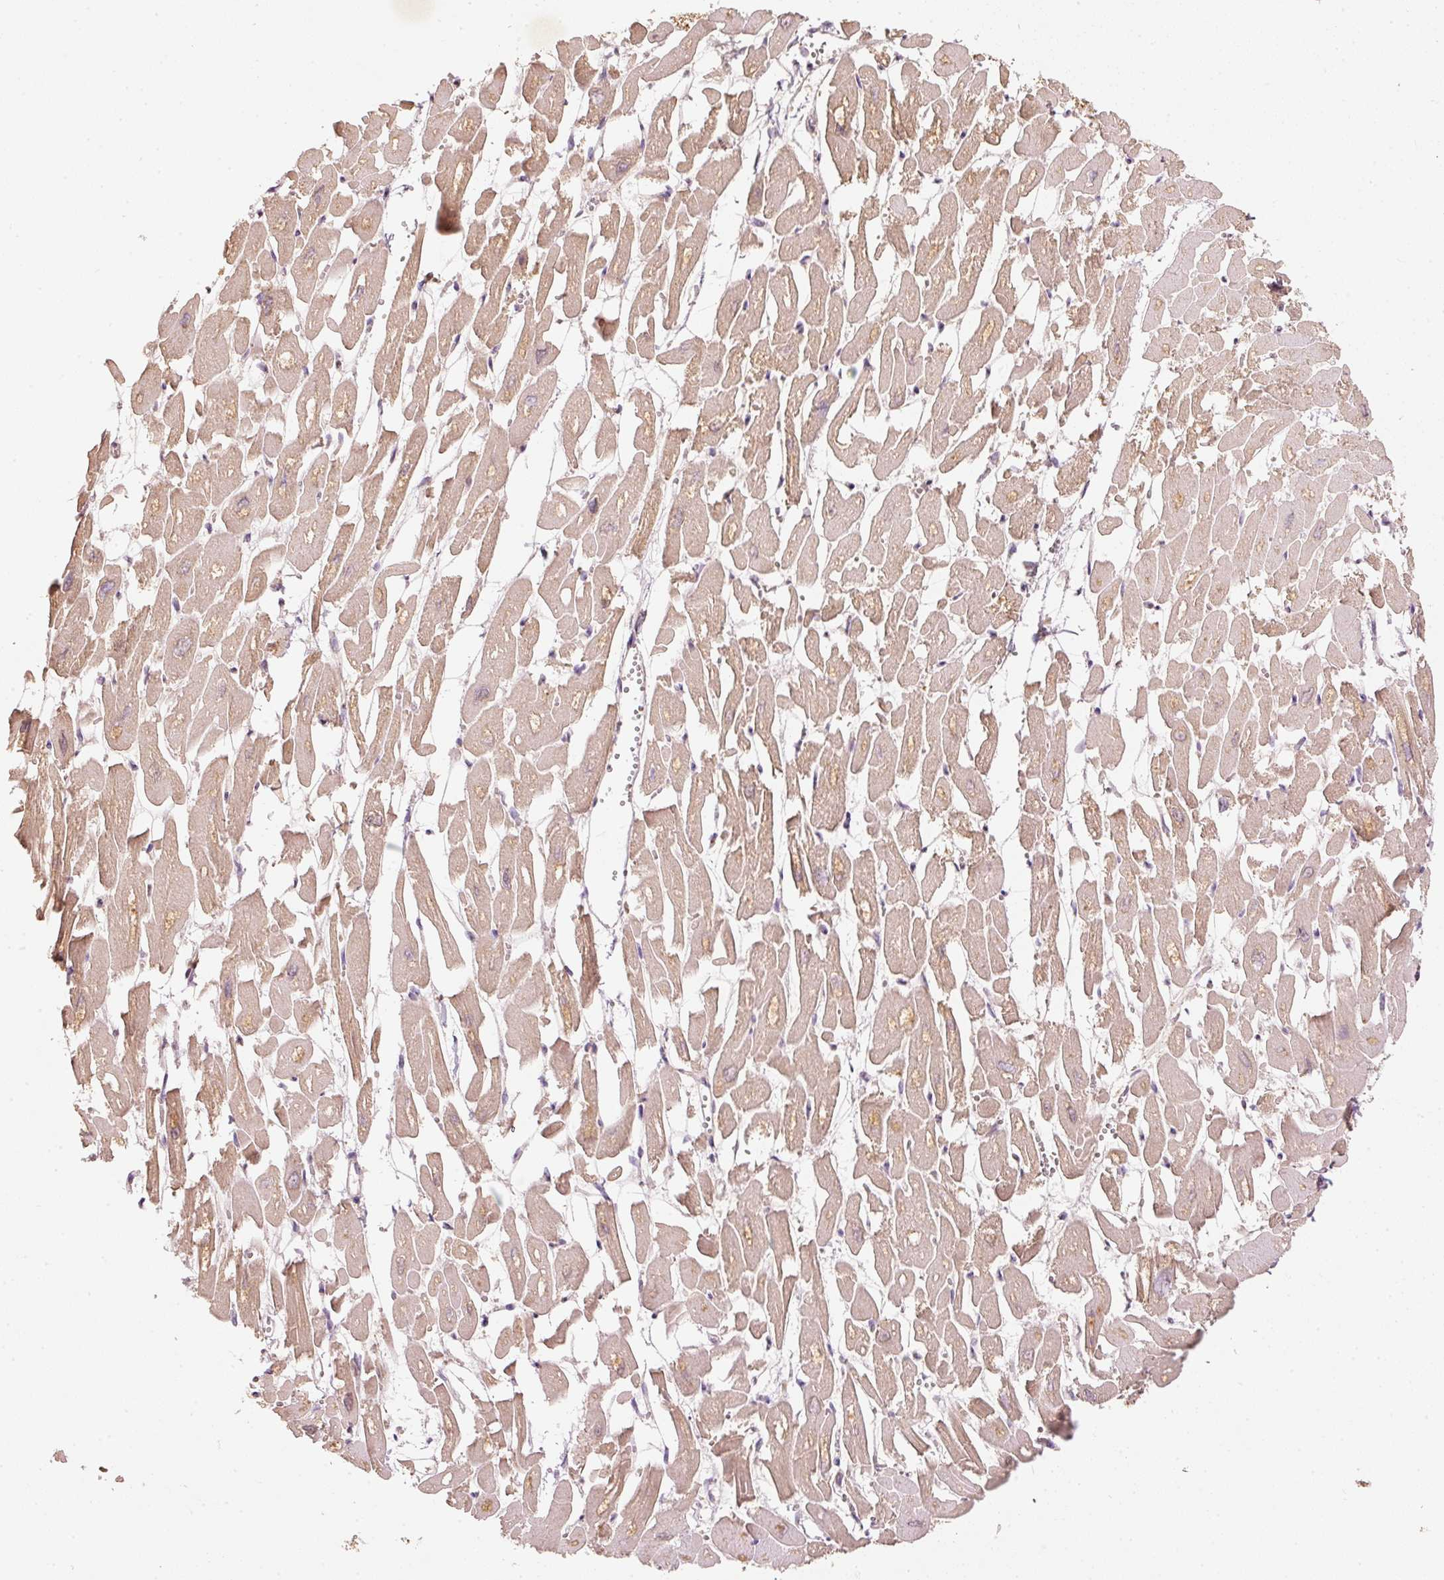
{"staining": {"intensity": "moderate", "quantity": ">75%", "location": "cytoplasmic/membranous"}, "tissue": "heart muscle", "cell_type": "Cardiomyocytes", "image_type": "normal", "snomed": [{"axis": "morphology", "description": "Normal tissue, NOS"}, {"axis": "topography", "description": "Heart"}], "caption": "A micrograph of human heart muscle stained for a protein shows moderate cytoplasmic/membranous brown staining in cardiomyocytes.", "gene": "PSENEN", "patient": {"sex": "male", "age": 54}}